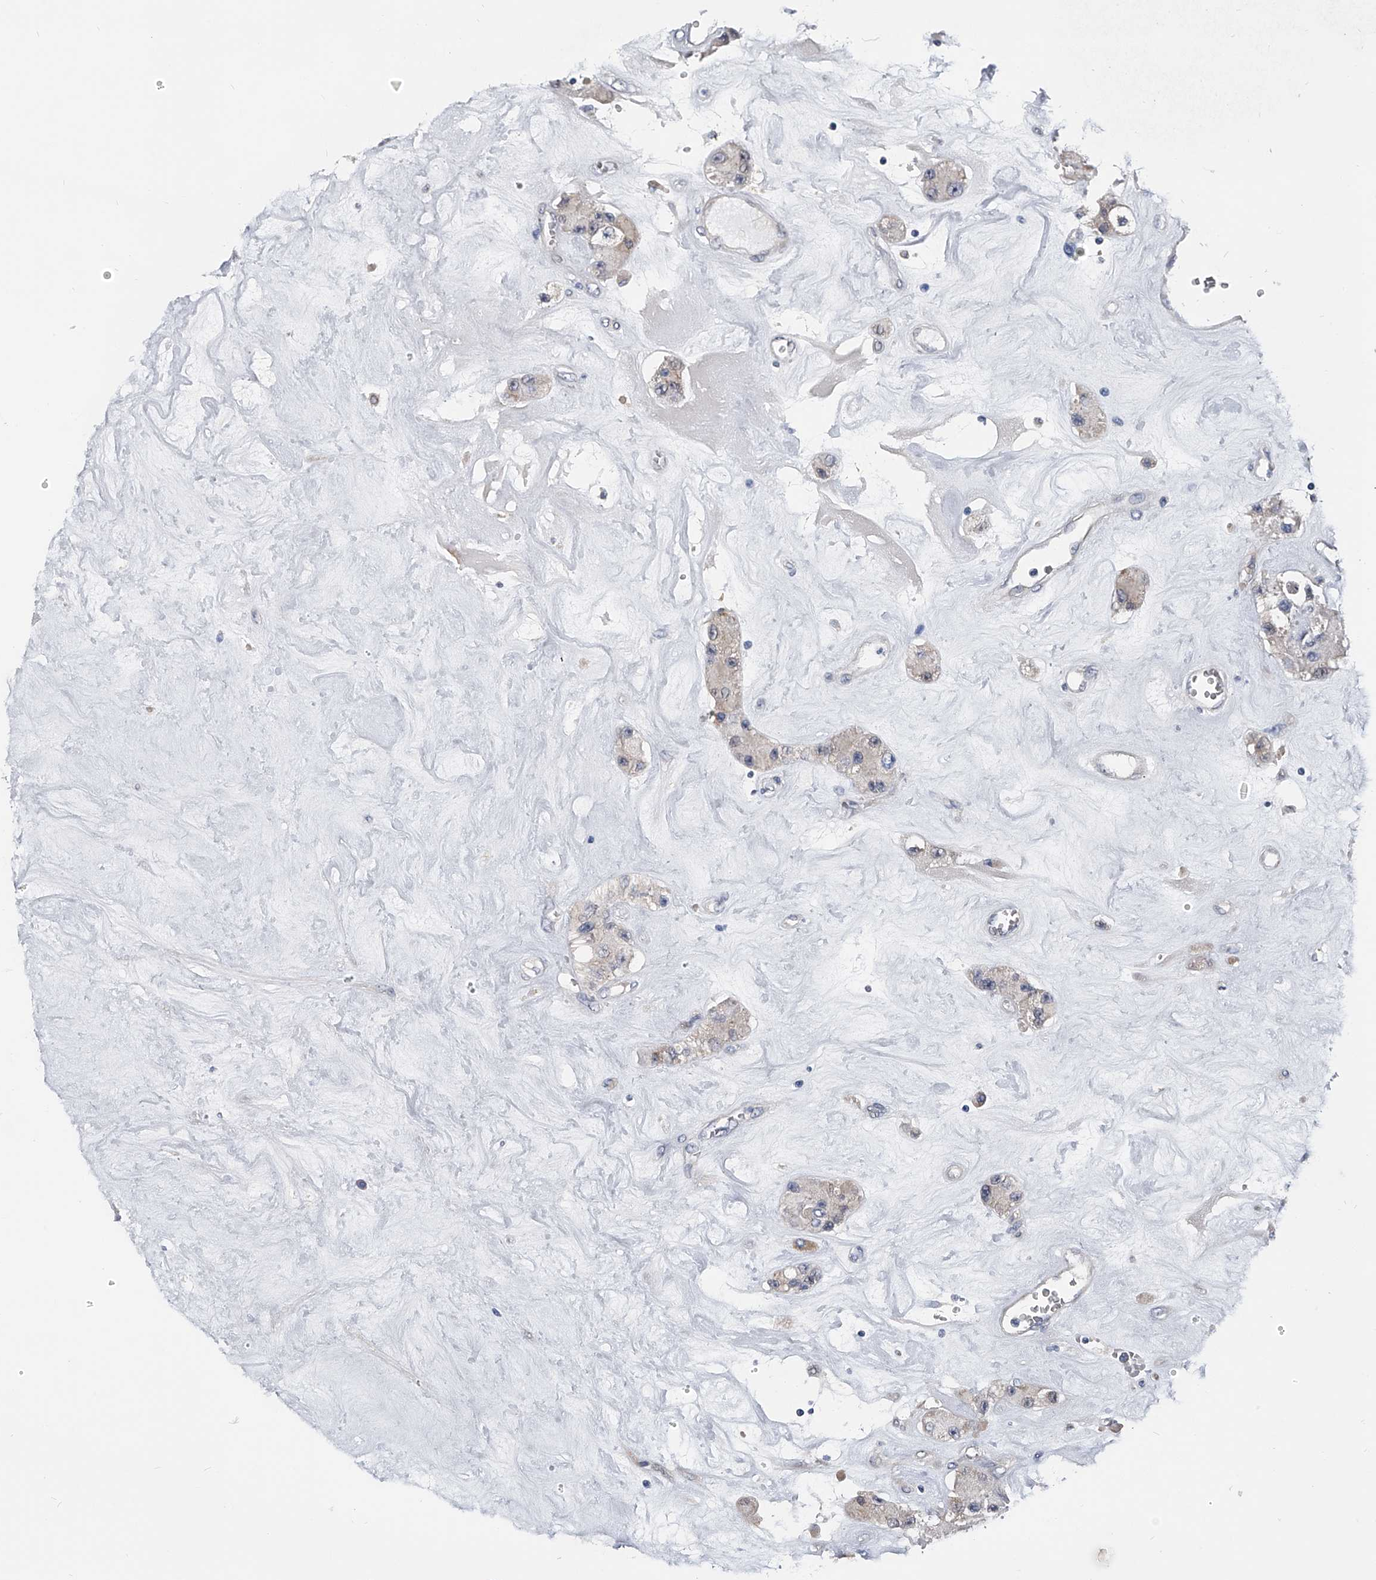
{"staining": {"intensity": "negative", "quantity": "none", "location": "none"}, "tissue": "carcinoid", "cell_type": "Tumor cells", "image_type": "cancer", "snomed": [{"axis": "morphology", "description": "Carcinoid, malignant, NOS"}, {"axis": "topography", "description": "Pancreas"}], "caption": "Immunohistochemistry (IHC) of carcinoid shows no expression in tumor cells.", "gene": "PGM3", "patient": {"sex": "male", "age": 41}}